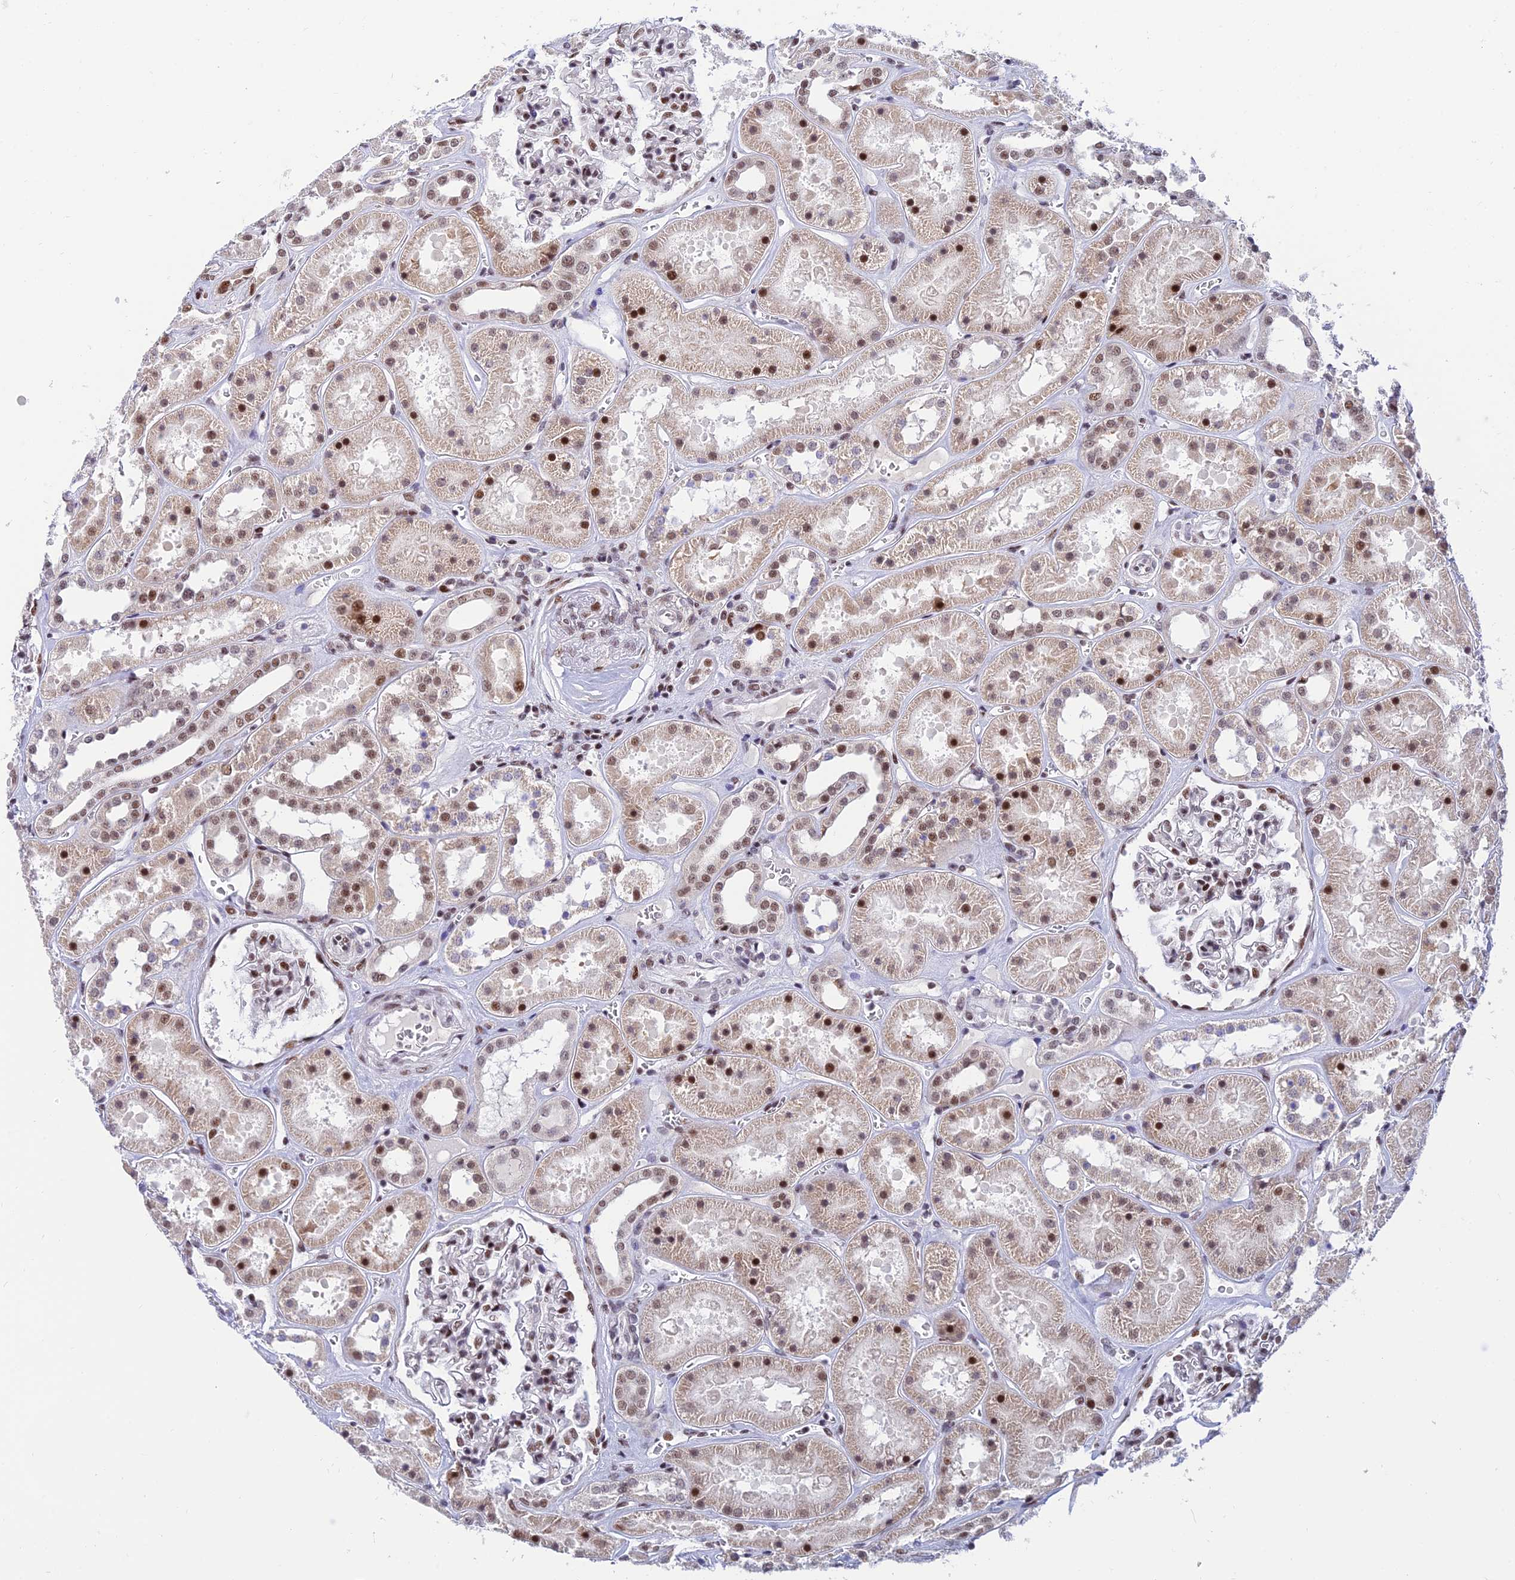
{"staining": {"intensity": "moderate", "quantity": "25%-75%", "location": "nuclear"}, "tissue": "kidney", "cell_type": "Cells in glomeruli", "image_type": "normal", "snomed": [{"axis": "morphology", "description": "Normal tissue, NOS"}, {"axis": "topography", "description": "Kidney"}], "caption": "High-magnification brightfield microscopy of benign kidney stained with DAB (brown) and counterstained with hematoxylin (blue). cells in glomeruli exhibit moderate nuclear staining is appreciated in approximately25%-75% of cells. Immunohistochemistry (ihc) stains the protein of interest in brown and the nuclei are stained blue.", "gene": "USP22", "patient": {"sex": "female", "age": 41}}